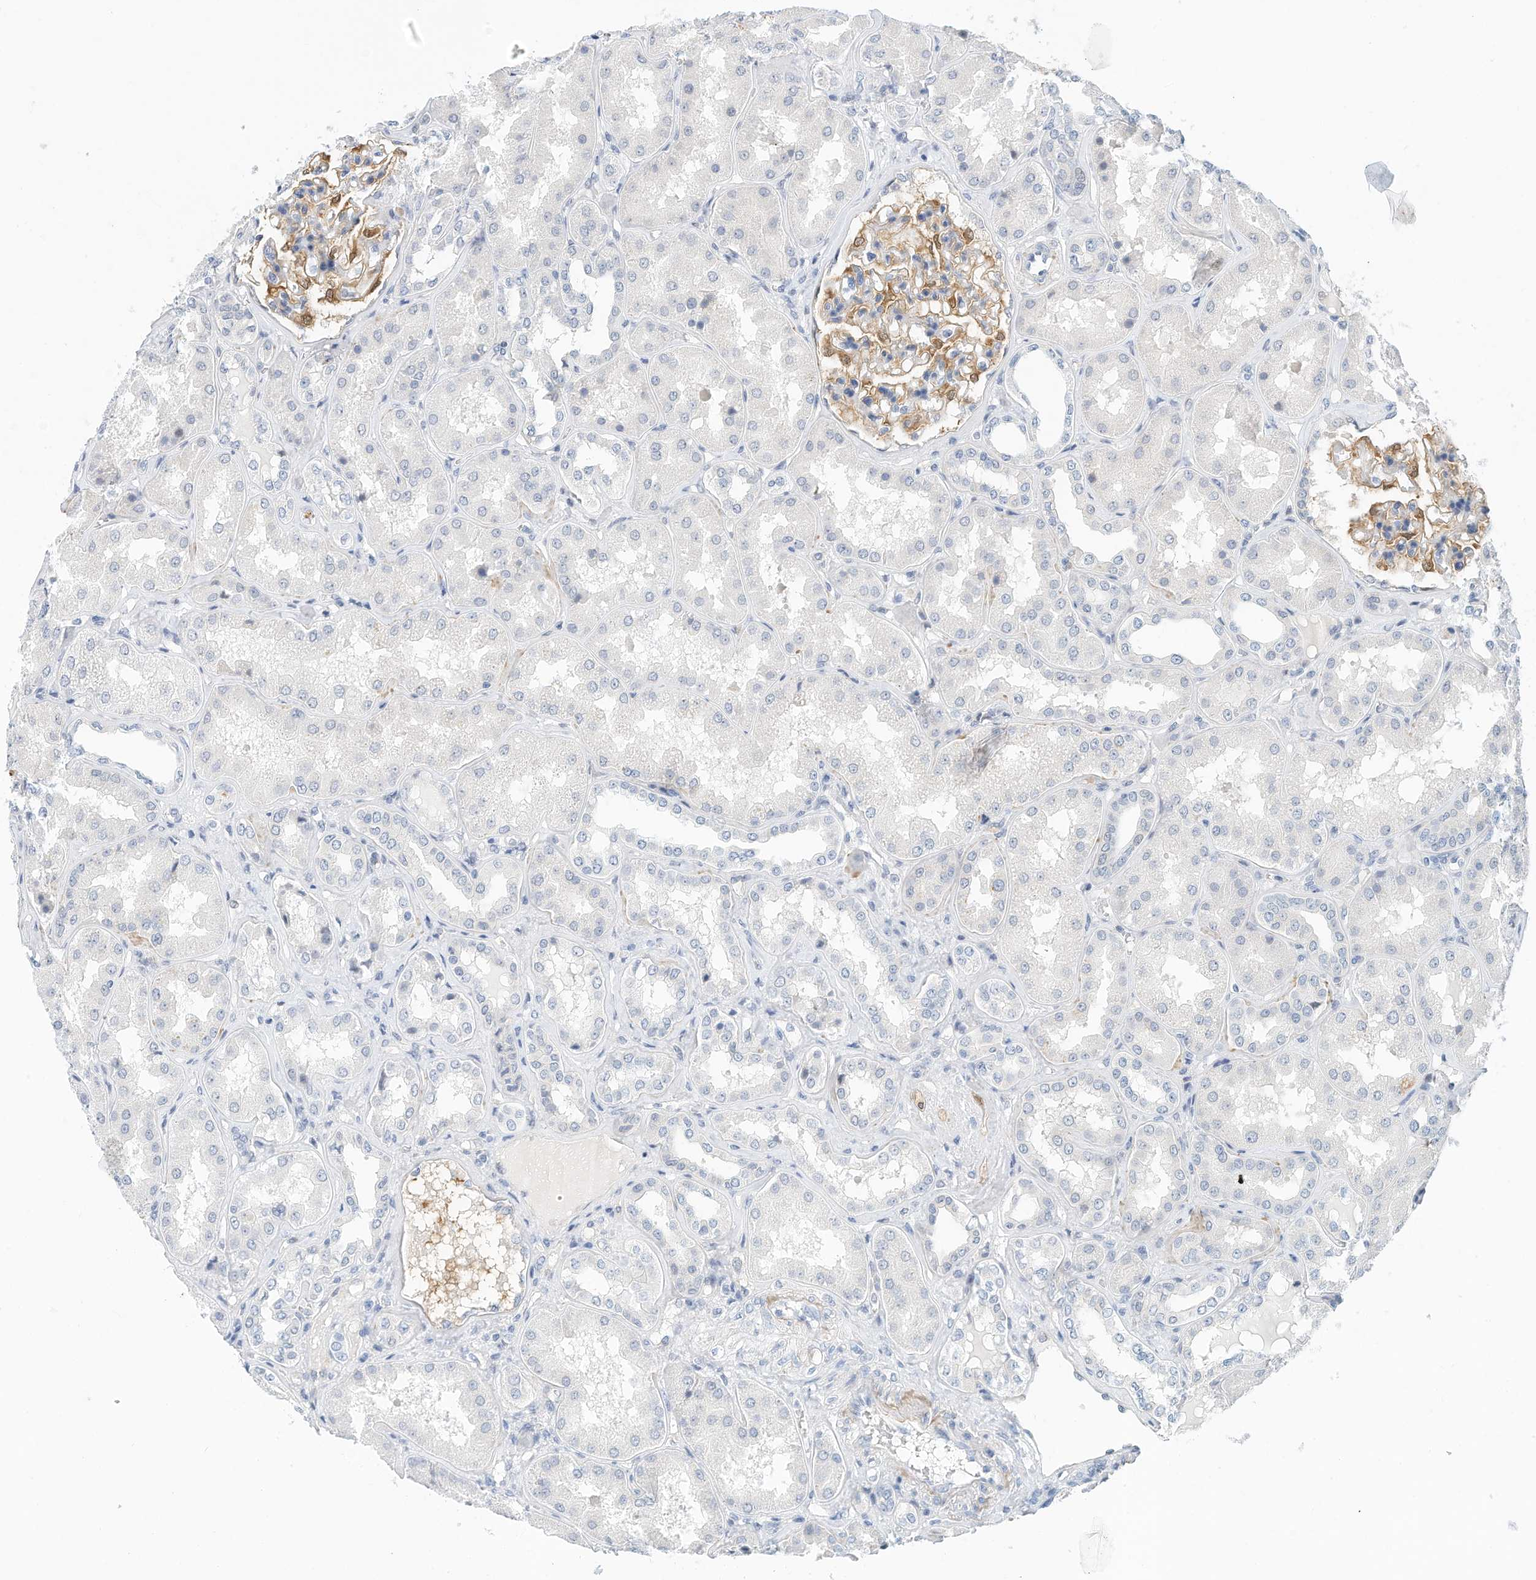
{"staining": {"intensity": "moderate", "quantity": "<25%", "location": "cytoplasmic/membranous"}, "tissue": "kidney", "cell_type": "Cells in glomeruli", "image_type": "normal", "snomed": [{"axis": "morphology", "description": "Normal tissue, NOS"}, {"axis": "topography", "description": "Kidney"}], "caption": "Protein staining of benign kidney displays moderate cytoplasmic/membranous expression in approximately <25% of cells in glomeruli.", "gene": "ARHGAP28", "patient": {"sex": "female", "age": 56}}